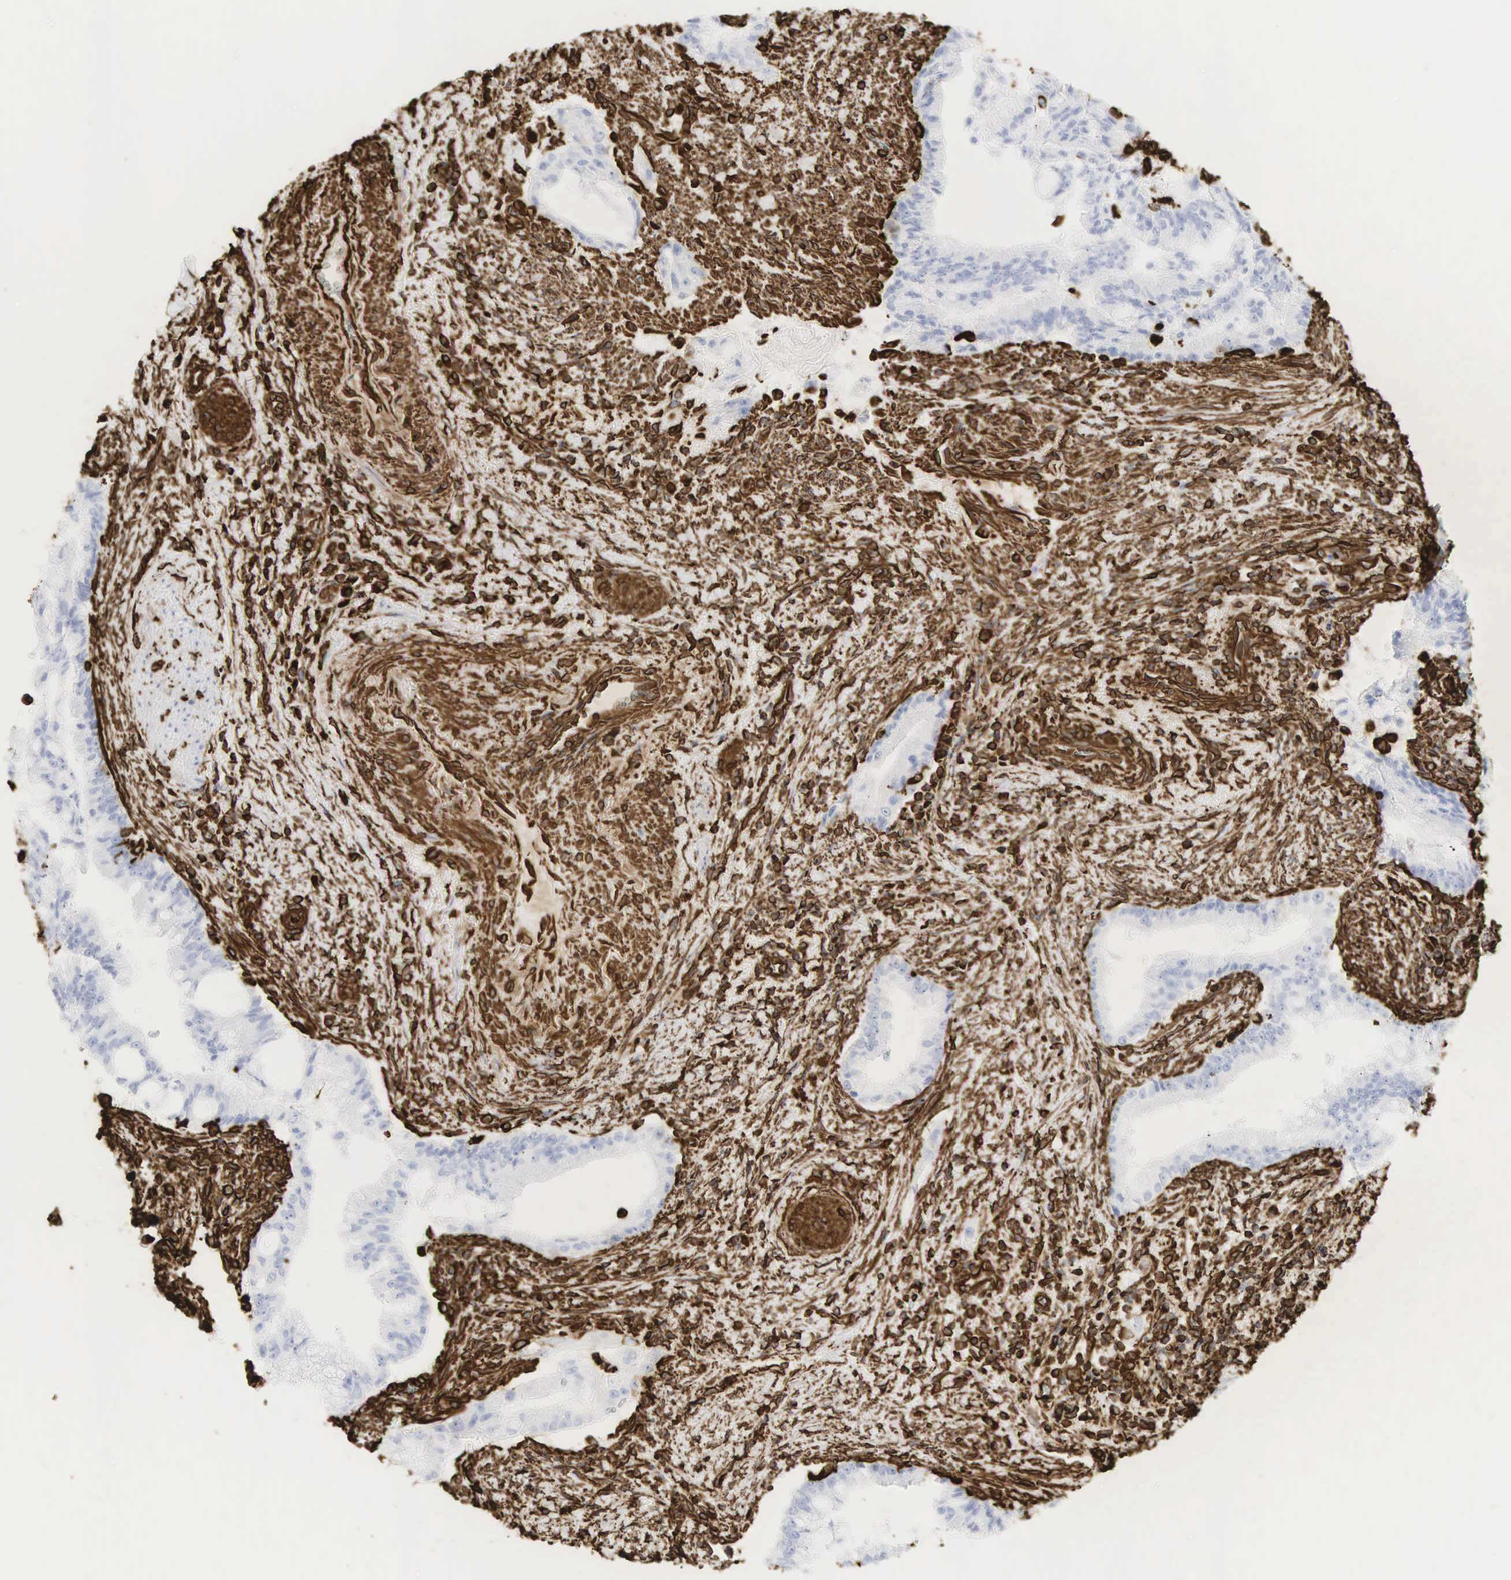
{"staining": {"intensity": "strong", "quantity": "<25%", "location": "cytoplasmic/membranous"}, "tissue": "pancreatic cancer", "cell_type": "Tumor cells", "image_type": "cancer", "snomed": [{"axis": "morphology", "description": "Adenocarcinoma, NOS"}, {"axis": "topography", "description": "Pancreas"}], "caption": "About <25% of tumor cells in adenocarcinoma (pancreatic) display strong cytoplasmic/membranous protein expression as visualized by brown immunohistochemical staining.", "gene": "VIM", "patient": {"sex": "male", "age": 59}}